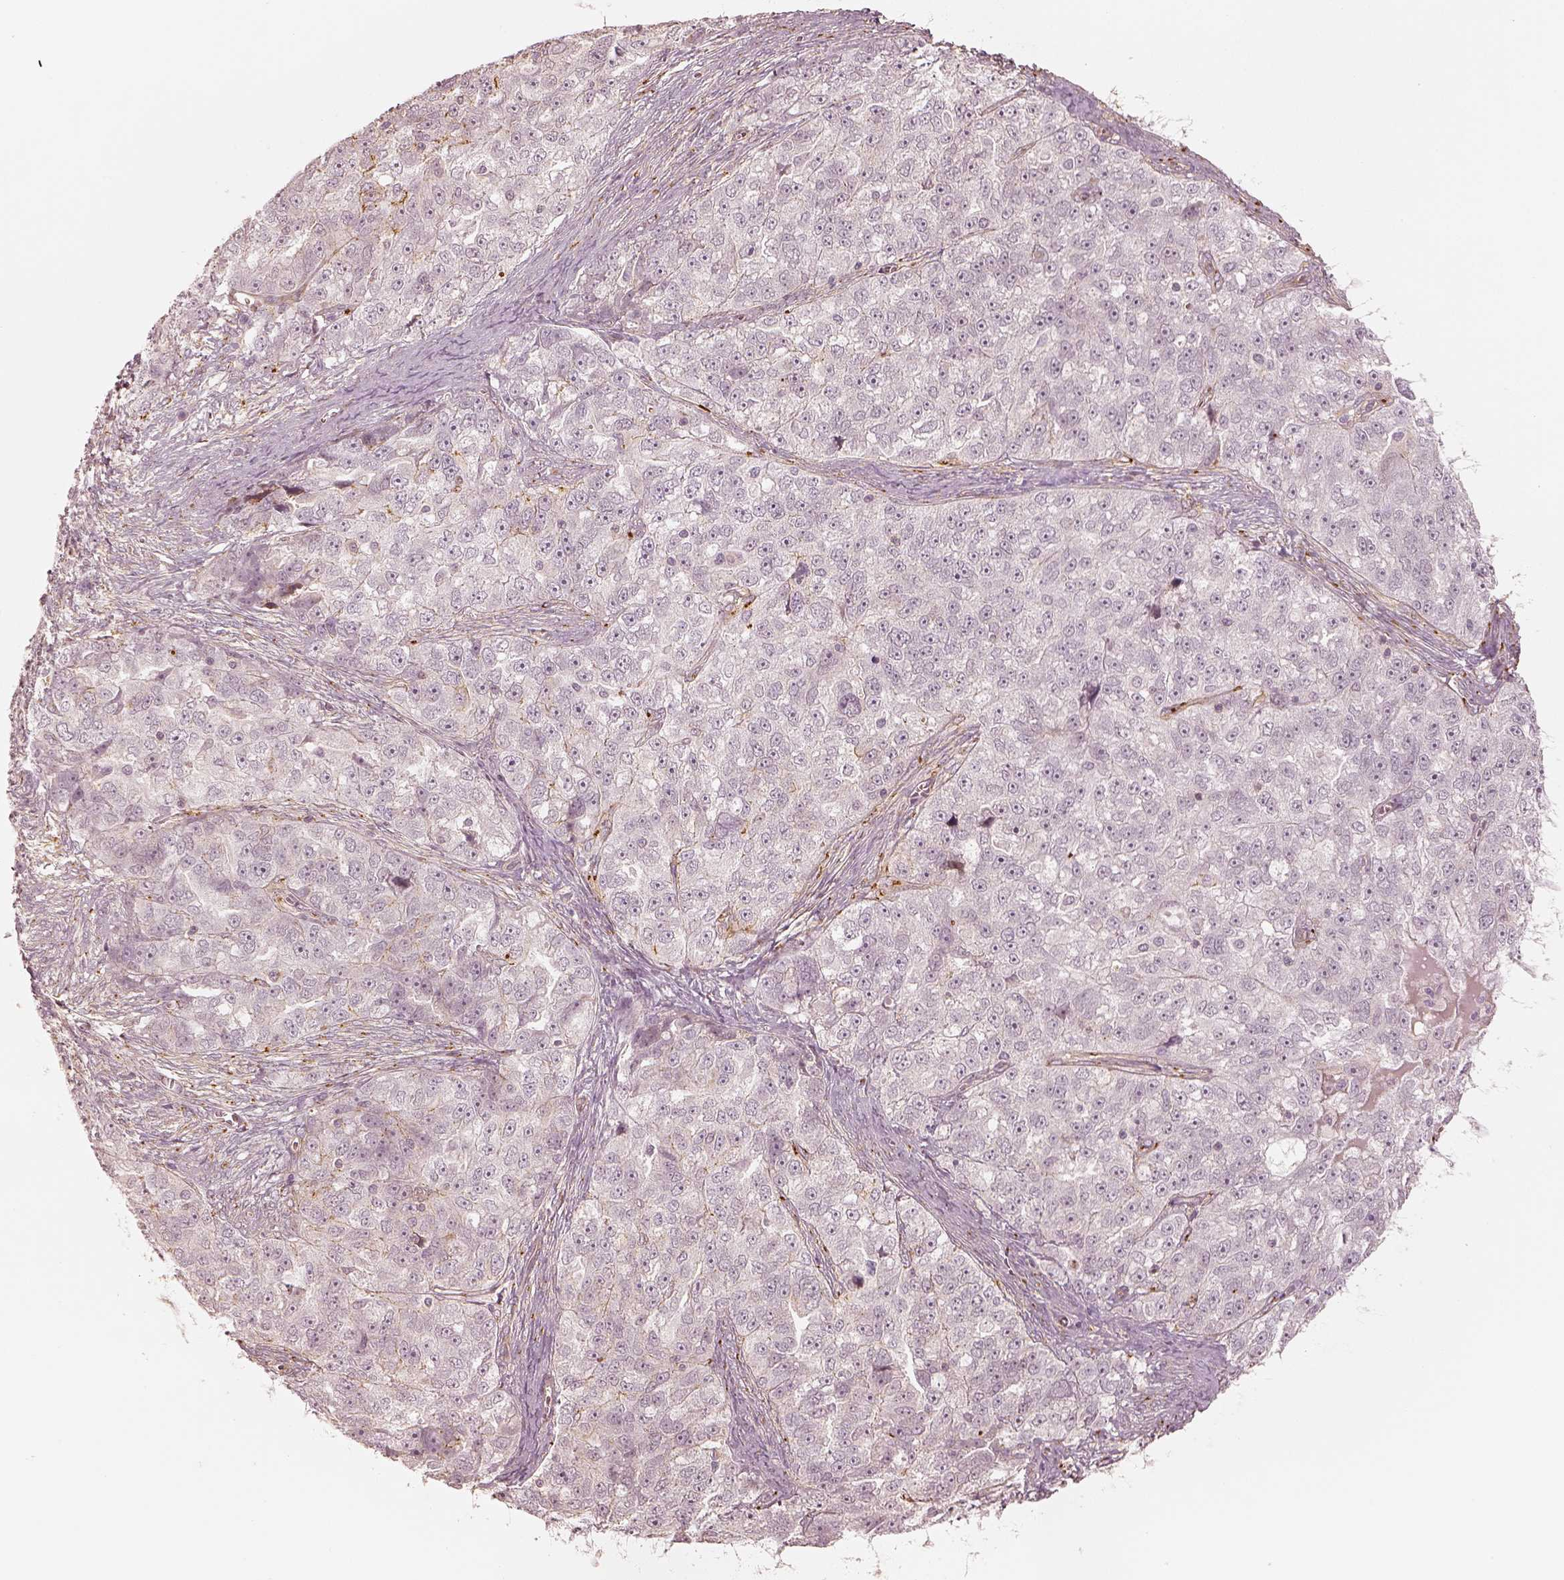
{"staining": {"intensity": "negative", "quantity": "none", "location": "none"}, "tissue": "ovarian cancer", "cell_type": "Tumor cells", "image_type": "cancer", "snomed": [{"axis": "morphology", "description": "Cystadenocarcinoma, serous, NOS"}, {"axis": "topography", "description": "Ovary"}], "caption": "An immunohistochemistry (IHC) micrograph of serous cystadenocarcinoma (ovarian) is shown. There is no staining in tumor cells of serous cystadenocarcinoma (ovarian).", "gene": "GORASP2", "patient": {"sex": "female", "age": 51}}